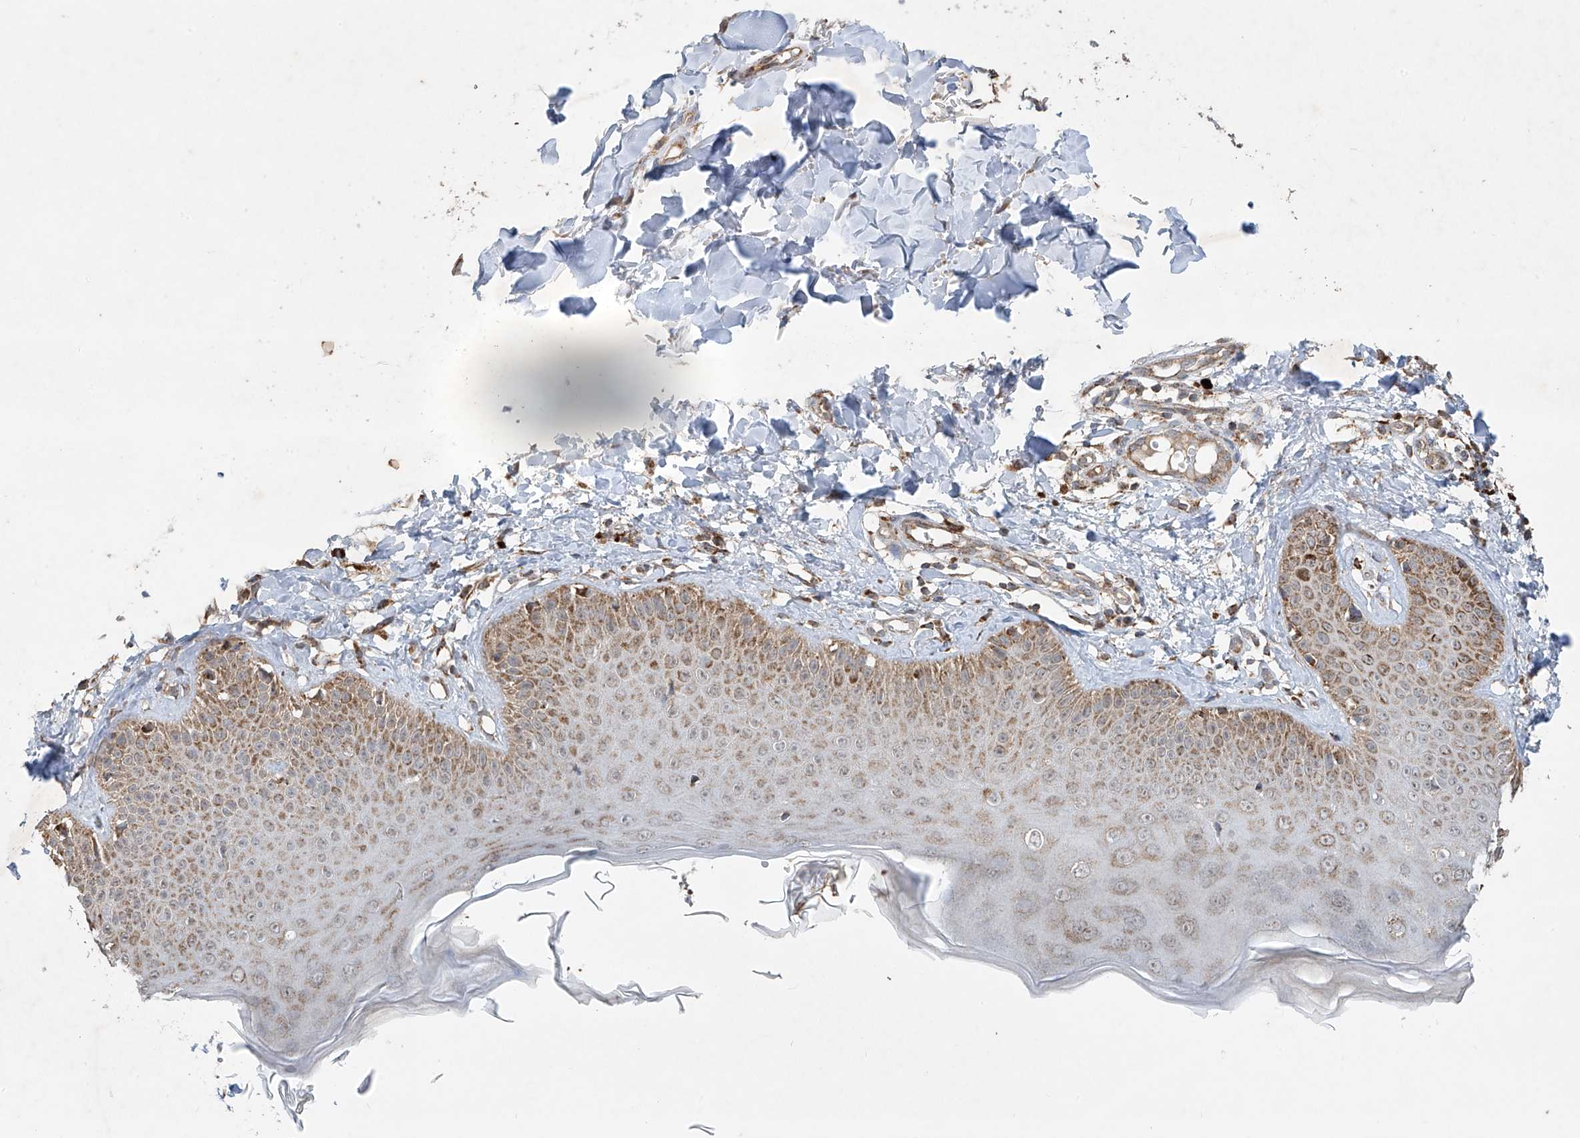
{"staining": {"intensity": "negative", "quantity": "none", "location": "none"}, "tissue": "skin", "cell_type": "Fibroblasts", "image_type": "normal", "snomed": [{"axis": "morphology", "description": "Normal tissue, NOS"}, {"axis": "topography", "description": "Skin"}], "caption": "Fibroblasts show no significant protein expression in normal skin. Nuclei are stained in blue.", "gene": "UQCC1", "patient": {"sex": "male", "age": 52}}